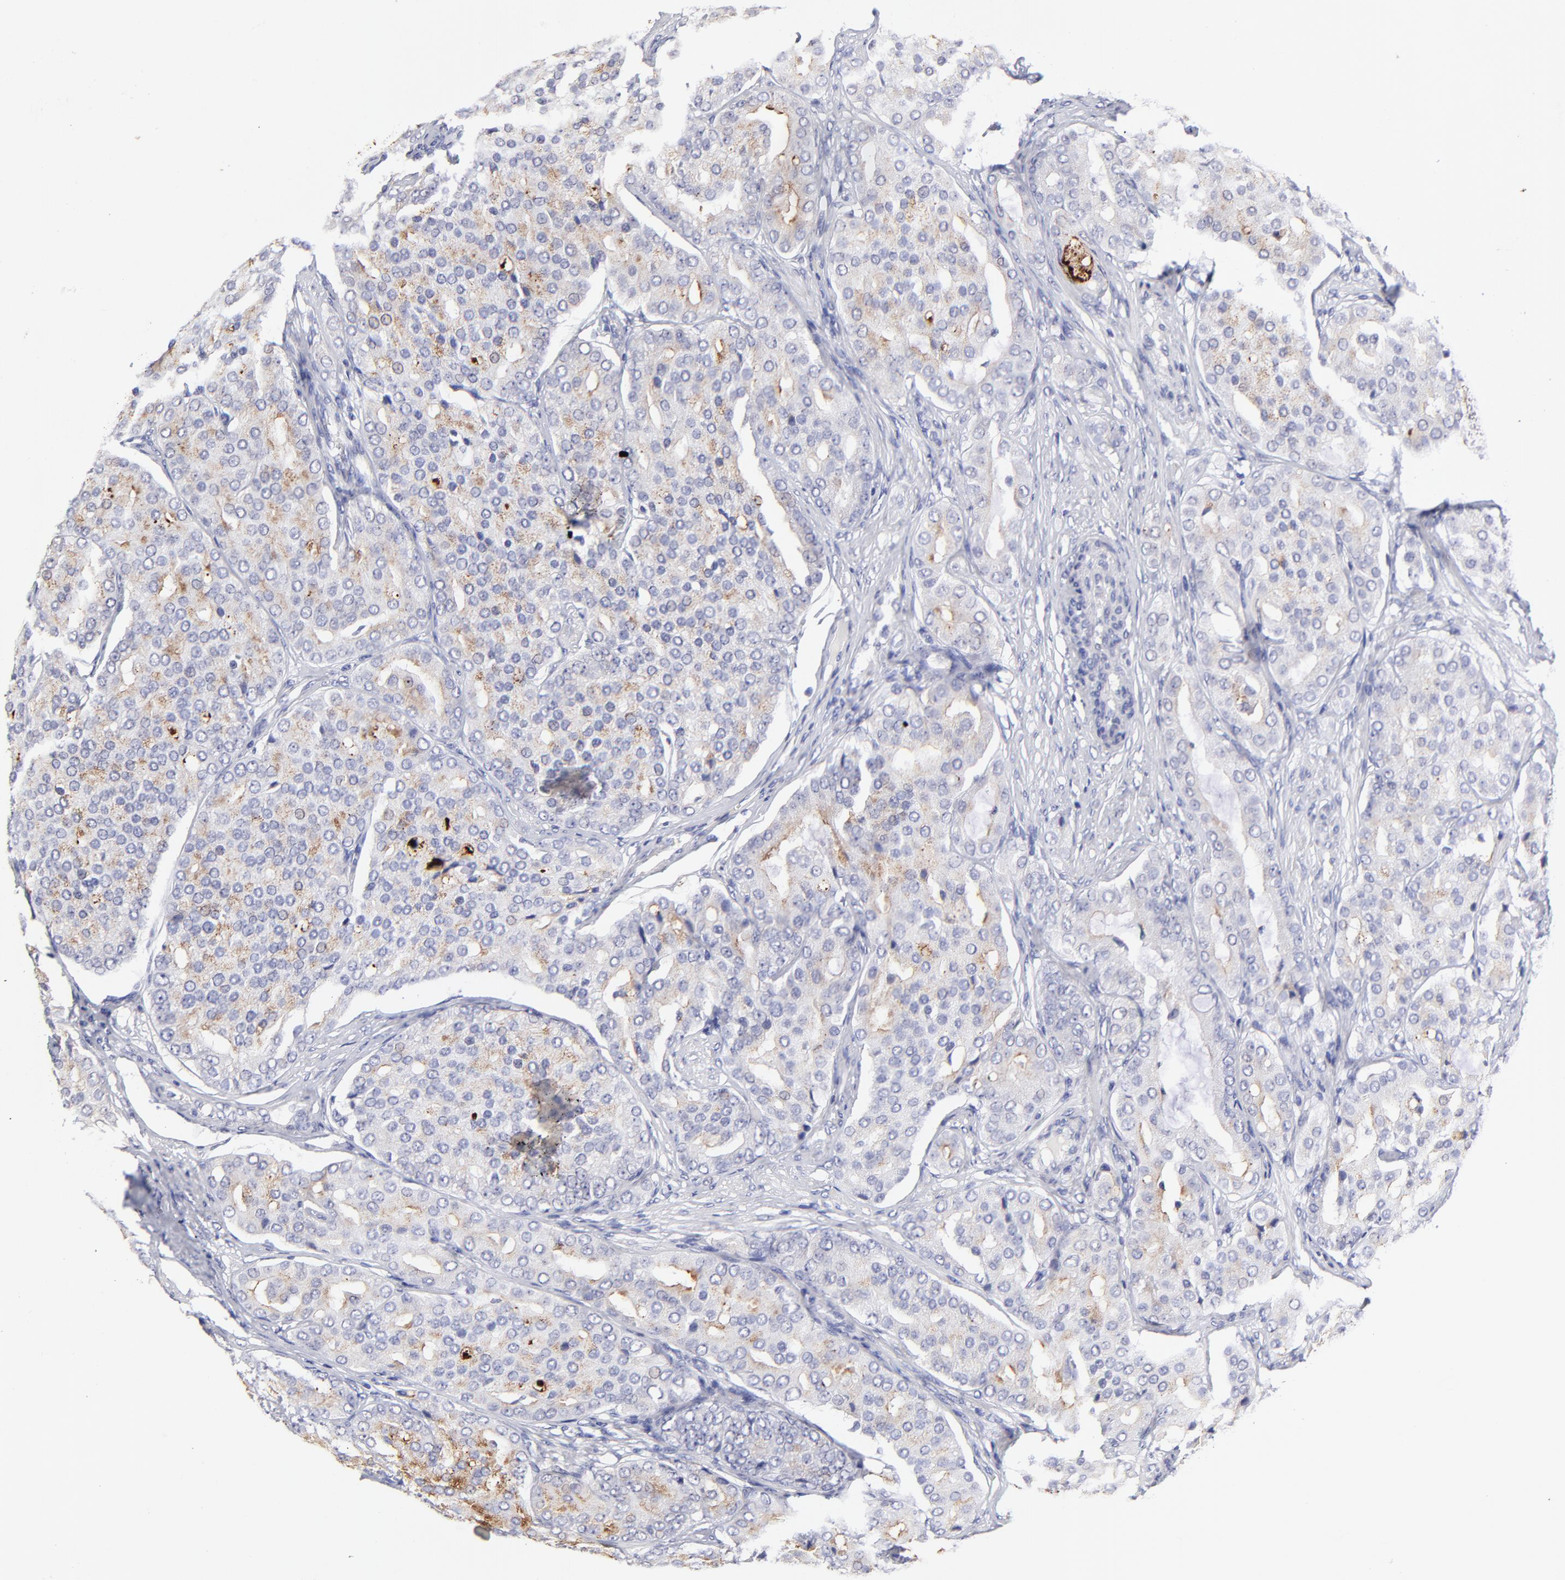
{"staining": {"intensity": "weak", "quantity": "25%-75%", "location": "cytoplasmic/membranous"}, "tissue": "prostate cancer", "cell_type": "Tumor cells", "image_type": "cancer", "snomed": [{"axis": "morphology", "description": "Adenocarcinoma, High grade"}, {"axis": "topography", "description": "Prostate"}], "caption": "Immunohistochemistry (IHC) micrograph of high-grade adenocarcinoma (prostate) stained for a protein (brown), which shows low levels of weak cytoplasmic/membranous staining in approximately 25%-75% of tumor cells.", "gene": "BTG2", "patient": {"sex": "male", "age": 64}}